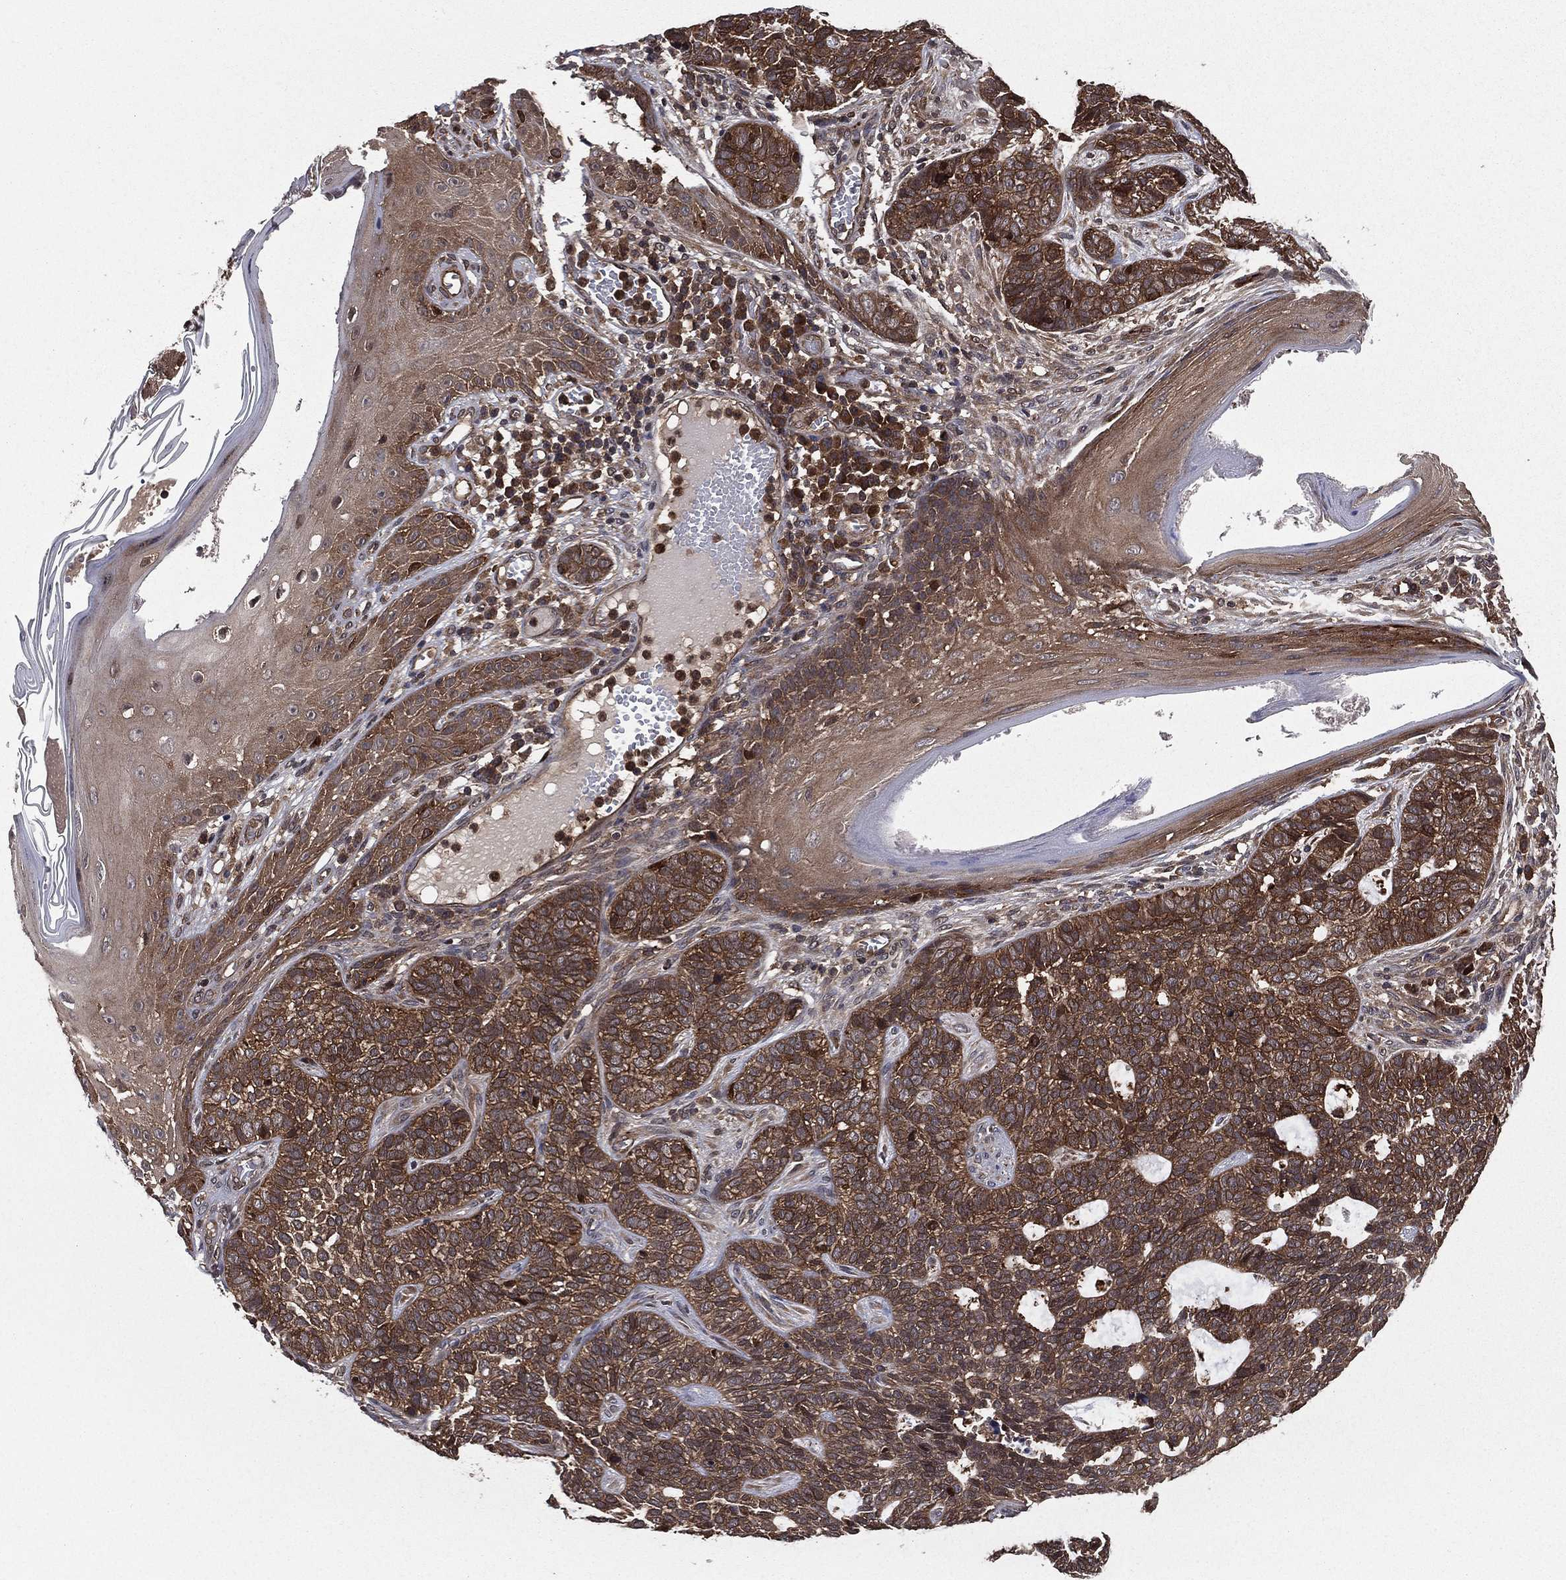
{"staining": {"intensity": "moderate", "quantity": ">75%", "location": "cytoplasmic/membranous"}, "tissue": "skin cancer", "cell_type": "Tumor cells", "image_type": "cancer", "snomed": [{"axis": "morphology", "description": "Basal cell carcinoma"}, {"axis": "topography", "description": "Skin"}], "caption": "This image displays basal cell carcinoma (skin) stained with immunohistochemistry (IHC) to label a protein in brown. The cytoplasmic/membranous of tumor cells show moderate positivity for the protein. Nuclei are counter-stained blue.", "gene": "CERT1", "patient": {"sex": "female", "age": 69}}